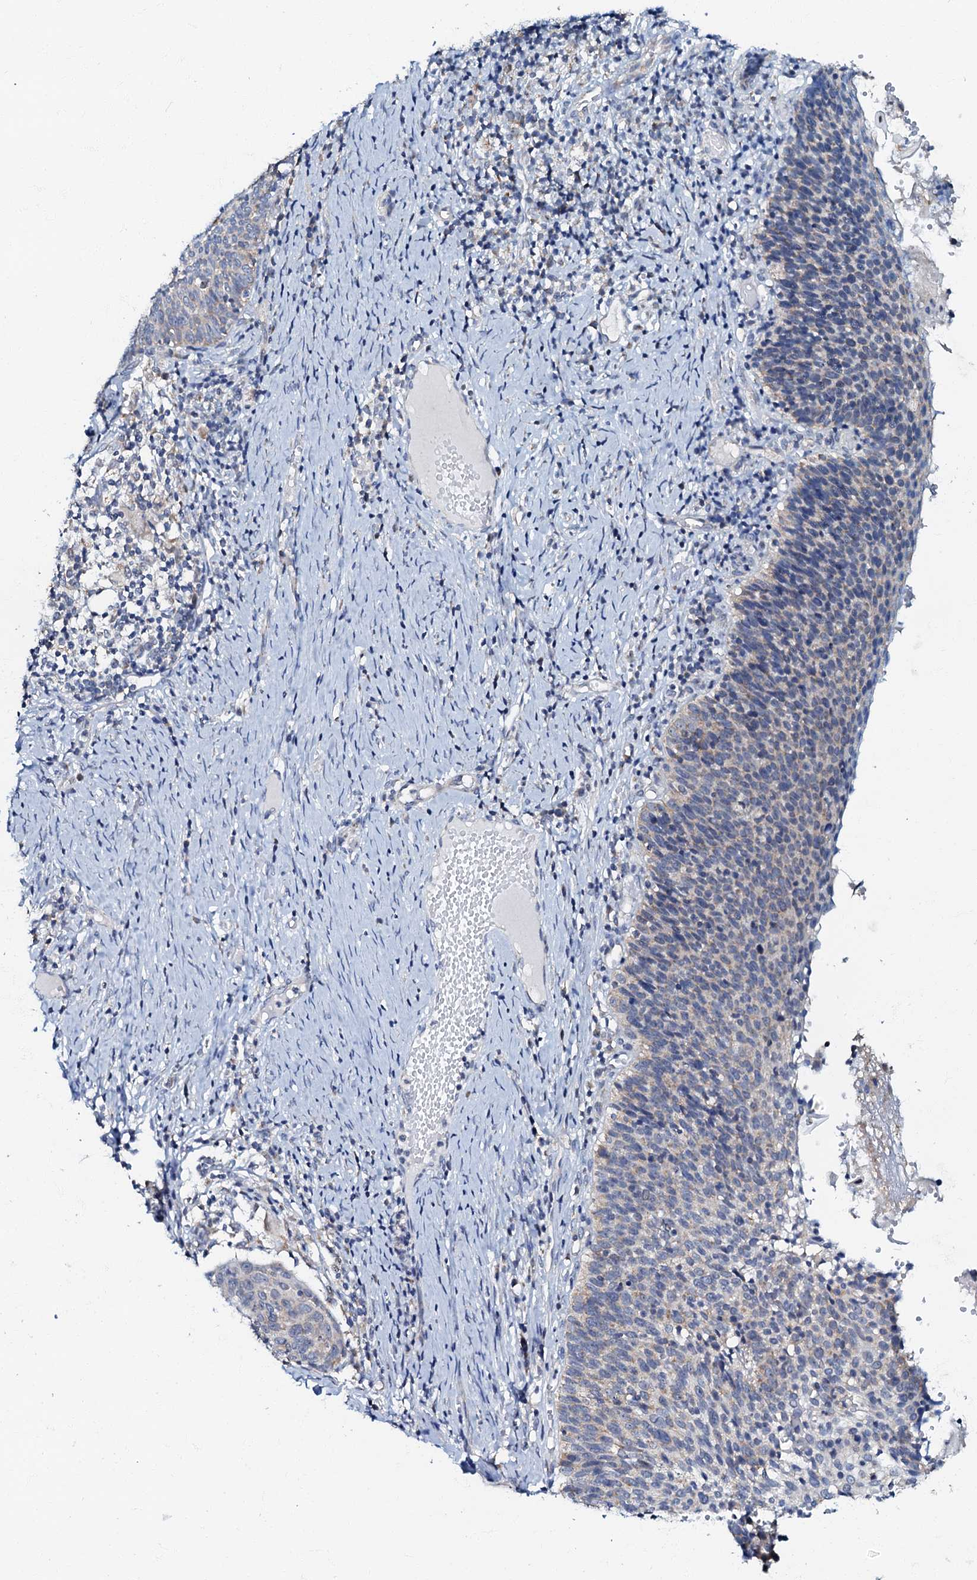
{"staining": {"intensity": "weak", "quantity": "<25%", "location": "cytoplasmic/membranous"}, "tissue": "cervical cancer", "cell_type": "Tumor cells", "image_type": "cancer", "snomed": [{"axis": "morphology", "description": "Normal tissue, NOS"}, {"axis": "morphology", "description": "Squamous cell carcinoma, NOS"}, {"axis": "topography", "description": "Cervix"}], "caption": "An immunohistochemistry histopathology image of cervical squamous cell carcinoma is shown. There is no staining in tumor cells of cervical squamous cell carcinoma.", "gene": "MRPL51", "patient": {"sex": "female", "age": 39}}